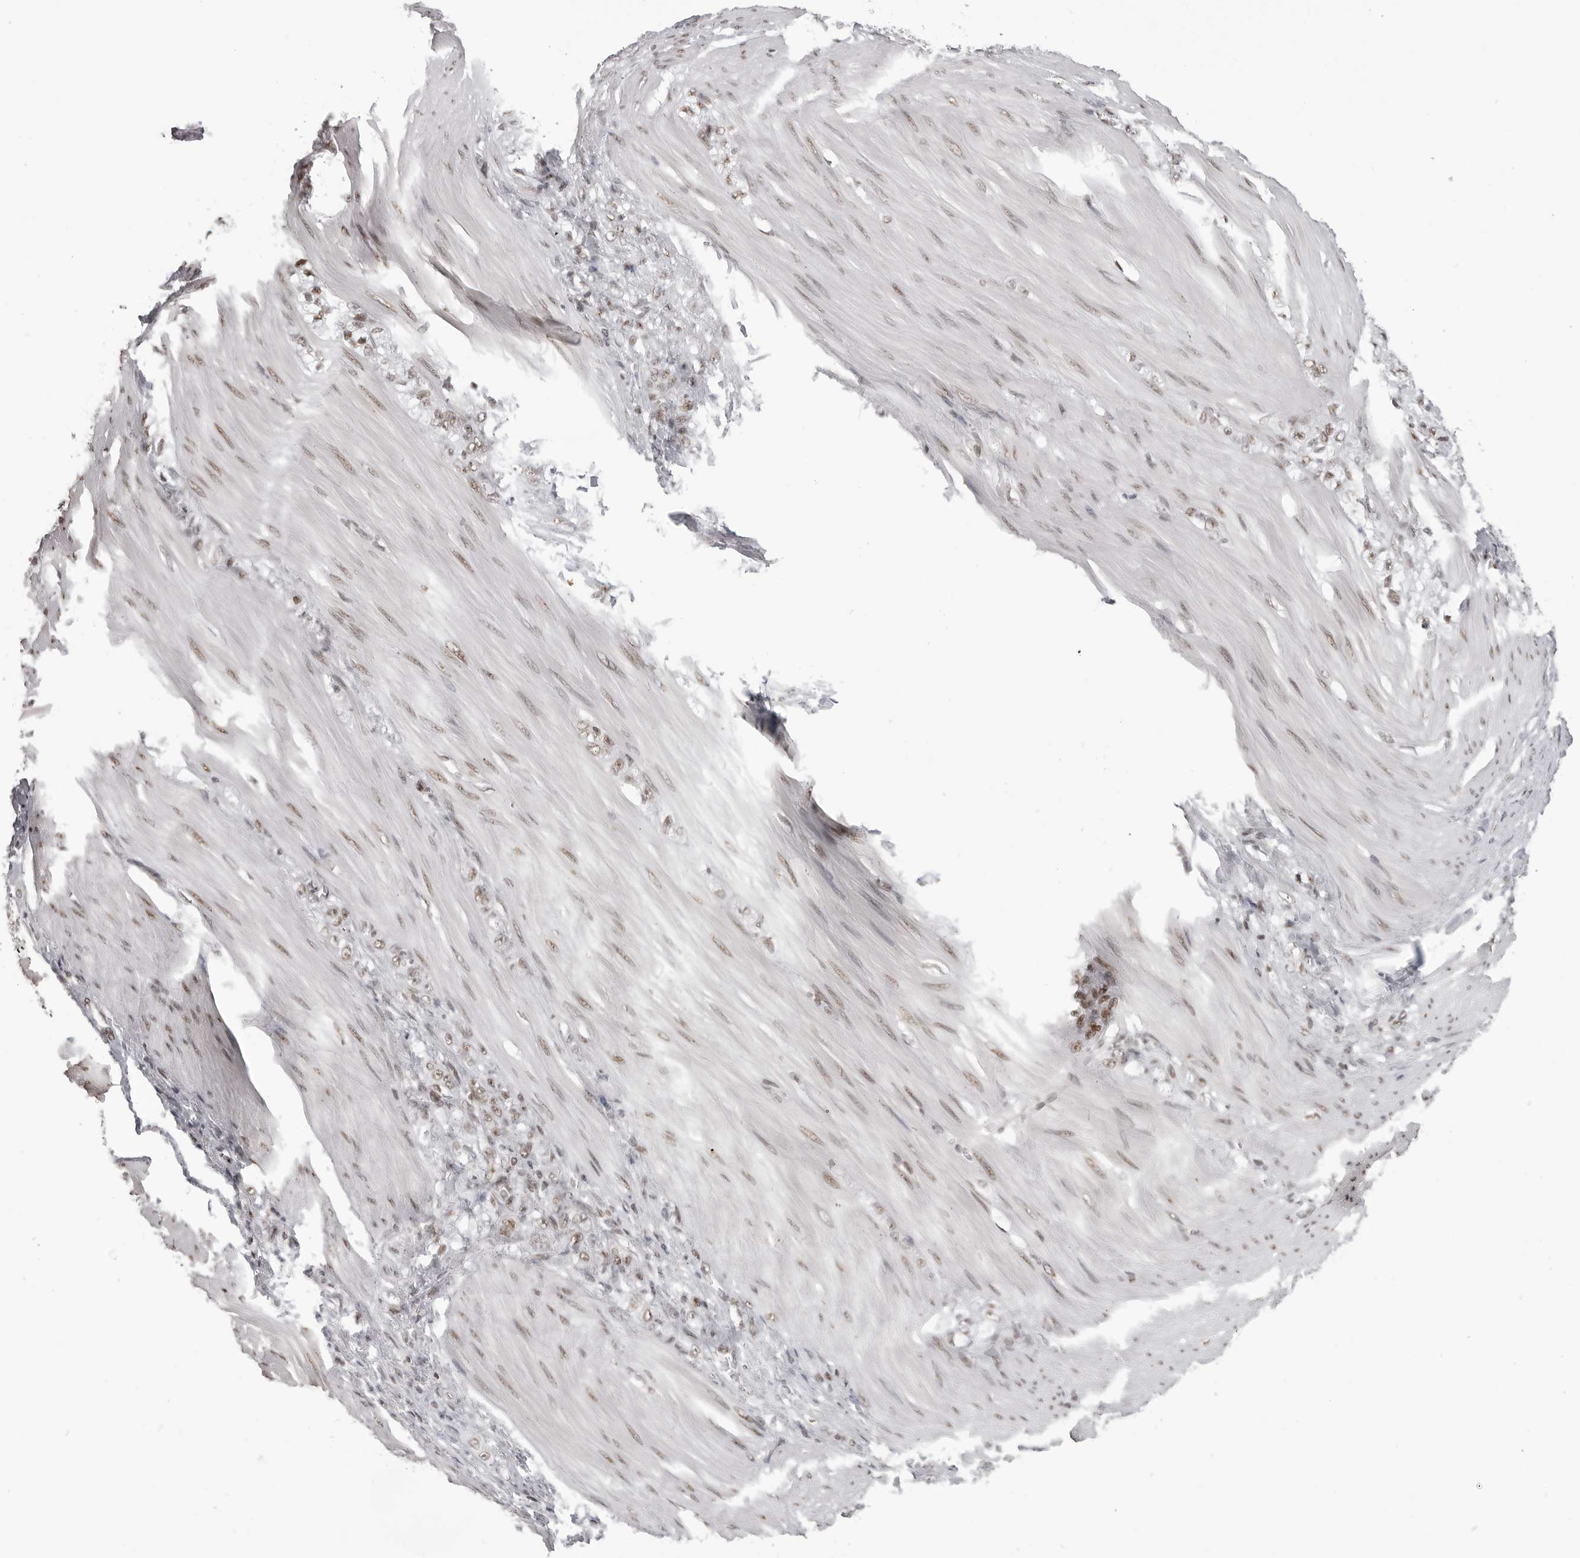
{"staining": {"intensity": "weak", "quantity": ">75%", "location": "nuclear"}, "tissue": "stomach cancer", "cell_type": "Tumor cells", "image_type": "cancer", "snomed": [{"axis": "morphology", "description": "Normal tissue, NOS"}, {"axis": "morphology", "description": "Adenocarcinoma, NOS"}, {"axis": "topography", "description": "Stomach"}], "caption": "This histopathology image demonstrates IHC staining of adenocarcinoma (stomach), with low weak nuclear positivity in approximately >75% of tumor cells.", "gene": "WRAP53", "patient": {"sex": "male", "age": 82}}